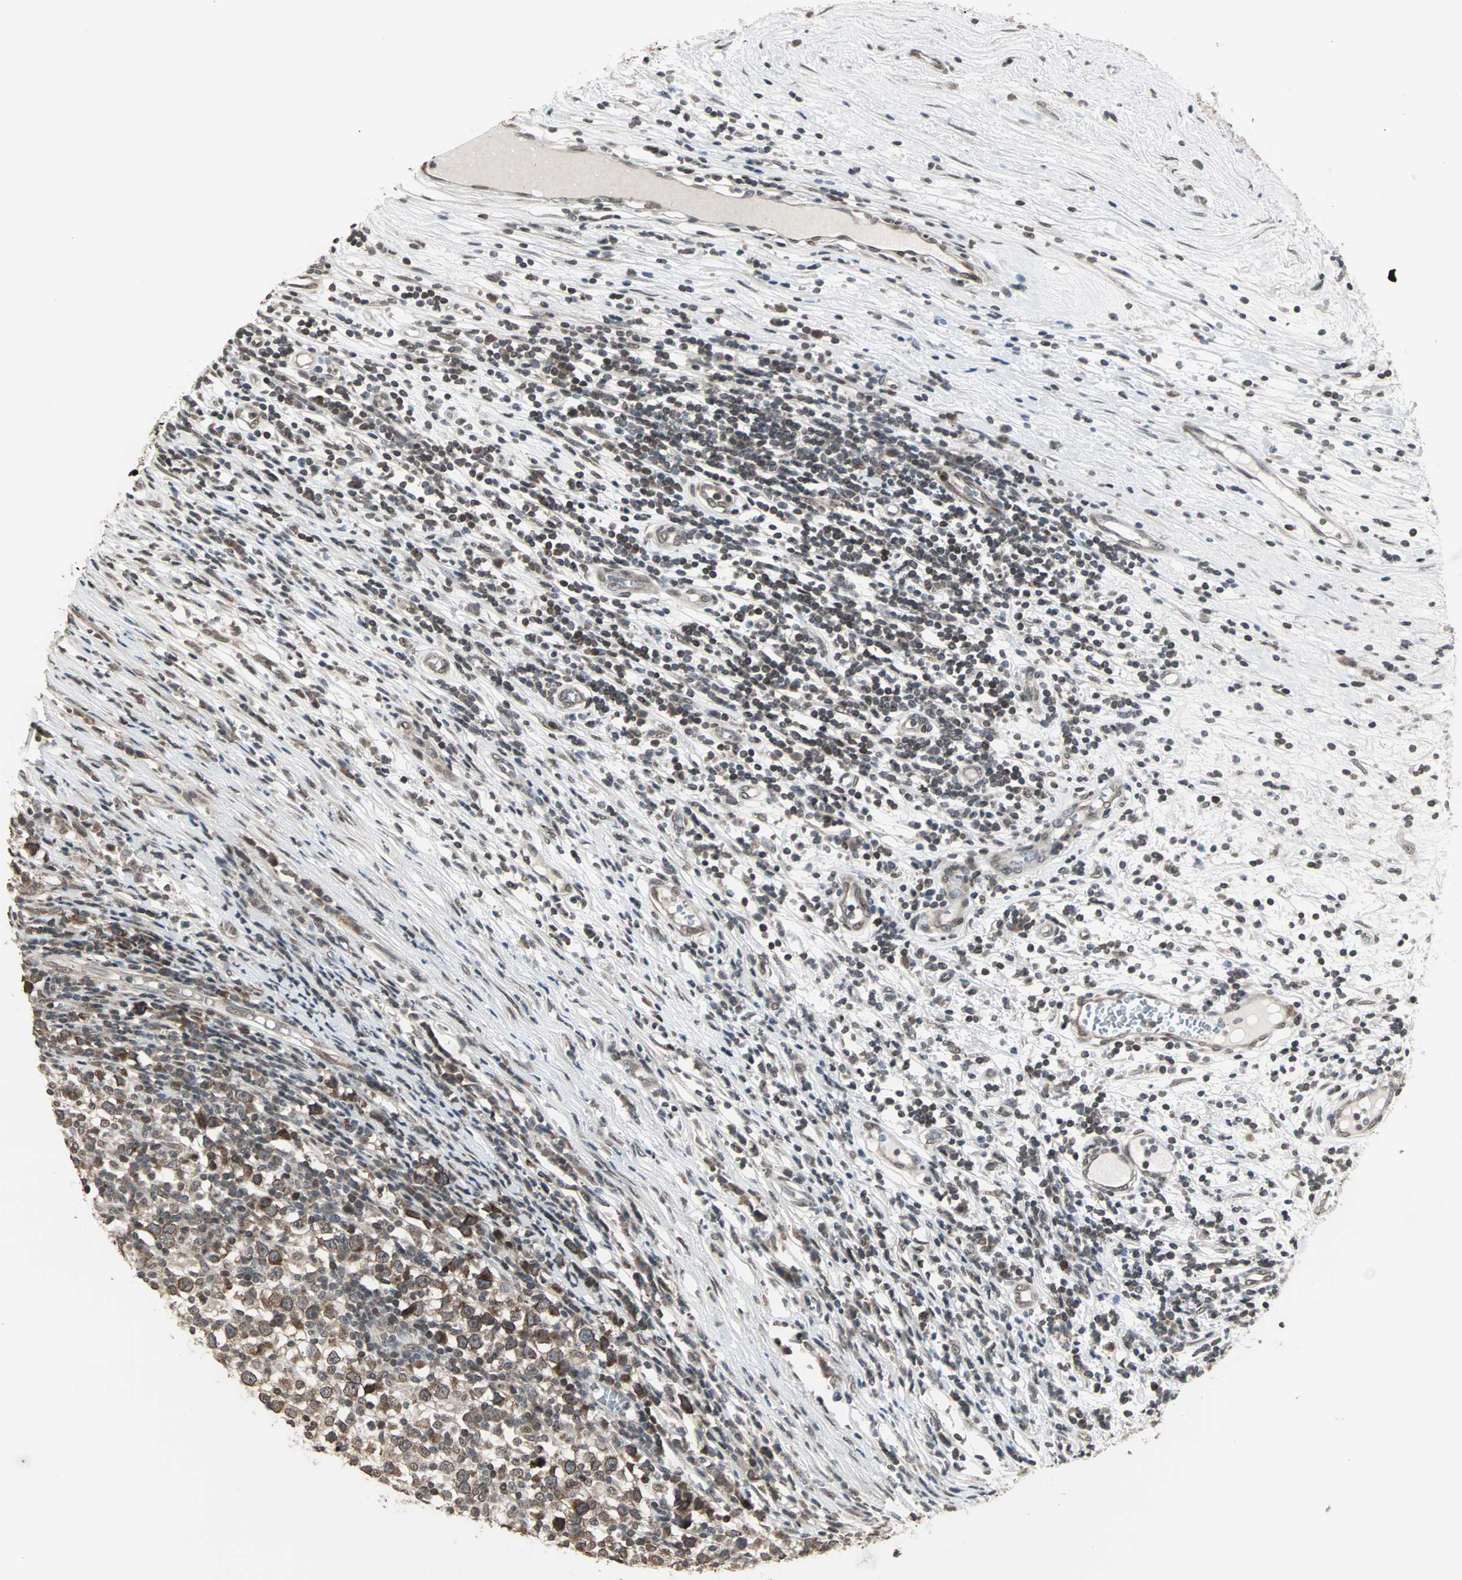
{"staining": {"intensity": "moderate", "quantity": ">75%", "location": "cytoplasmic/membranous,nuclear"}, "tissue": "testis cancer", "cell_type": "Tumor cells", "image_type": "cancer", "snomed": [{"axis": "morphology", "description": "Seminoma, NOS"}, {"axis": "topography", "description": "Testis"}], "caption": "Immunohistochemistry histopathology image of testis cancer (seminoma) stained for a protein (brown), which displays medium levels of moderate cytoplasmic/membranous and nuclear staining in about >75% of tumor cells.", "gene": "CBLC", "patient": {"sex": "male", "age": 65}}